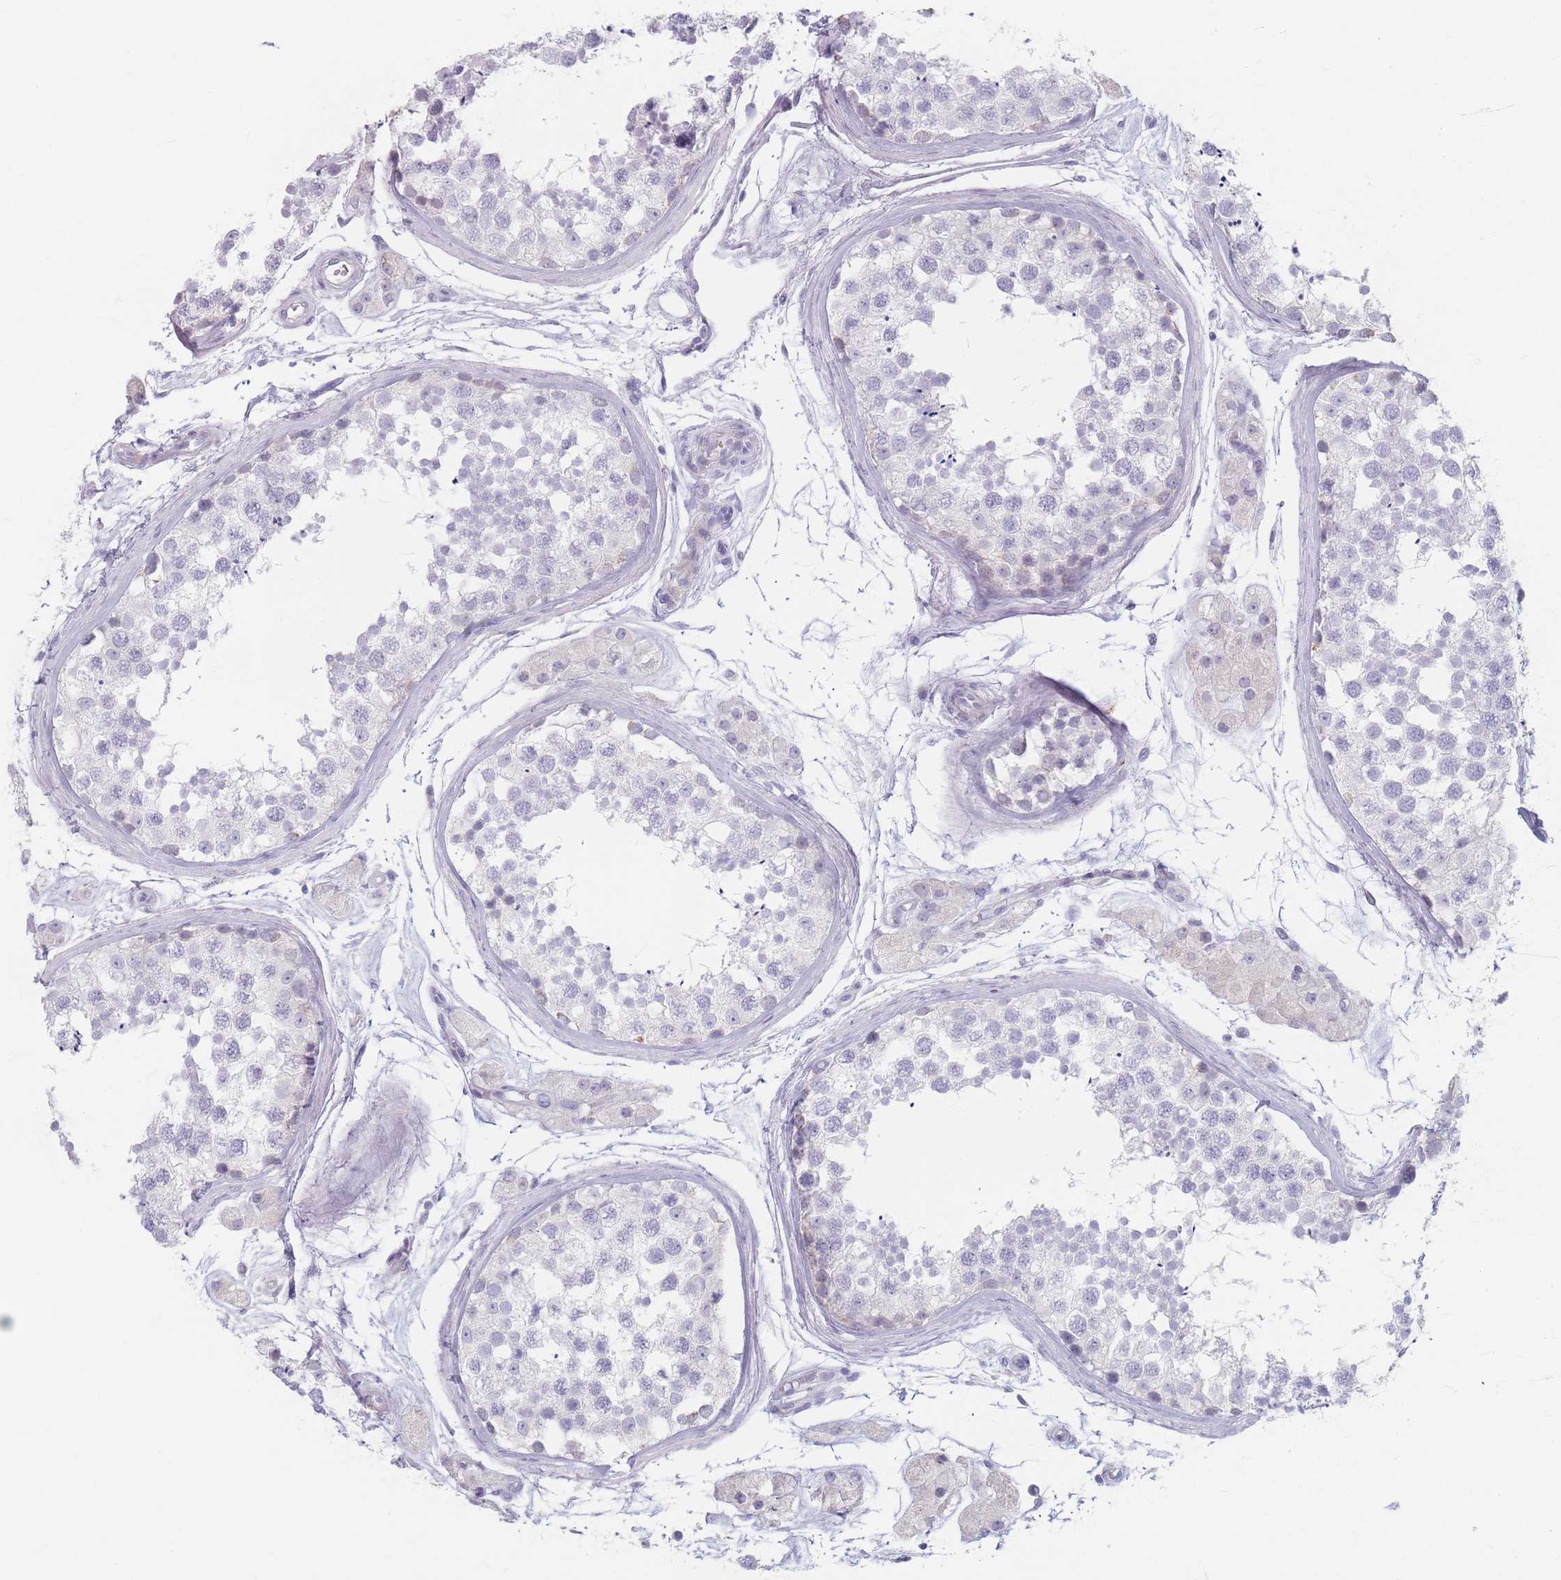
{"staining": {"intensity": "negative", "quantity": "none", "location": "none"}, "tissue": "testis", "cell_type": "Cells in seminiferous ducts", "image_type": "normal", "snomed": [{"axis": "morphology", "description": "Normal tissue, NOS"}, {"axis": "topography", "description": "Testis"}], "caption": "IHC micrograph of unremarkable testis: human testis stained with DAB demonstrates no significant protein expression in cells in seminiferous ducts.", "gene": "PIGM", "patient": {"sex": "male", "age": 56}}